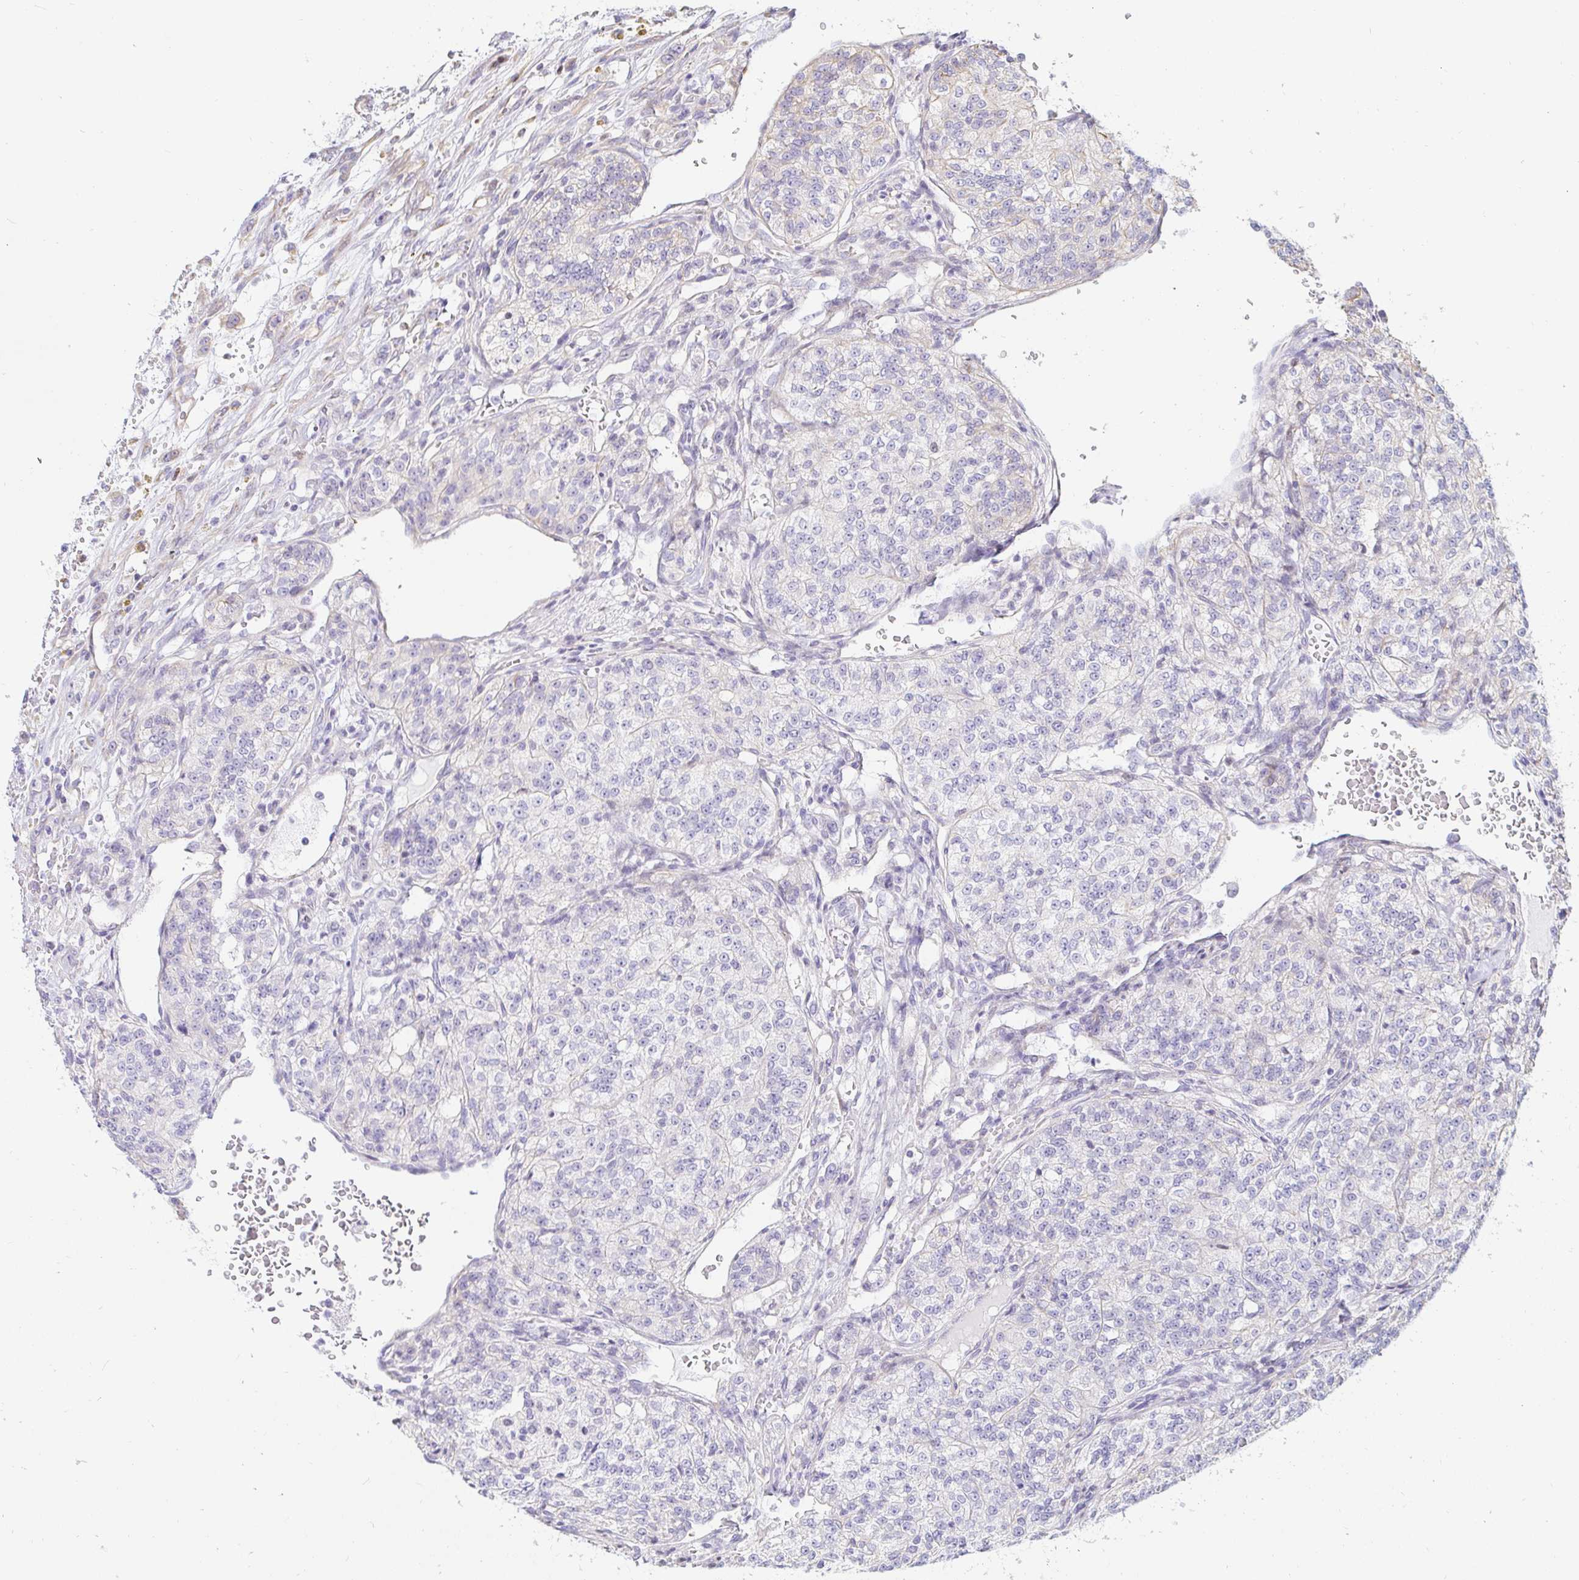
{"staining": {"intensity": "negative", "quantity": "none", "location": "none"}, "tissue": "renal cancer", "cell_type": "Tumor cells", "image_type": "cancer", "snomed": [{"axis": "morphology", "description": "Adenocarcinoma, NOS"}, {"axis": "topography", "description": "Kidney"}], "caption": "Immunohistochemical staining of renal adenocarcinoma displays no significant expression in tumor cells. The staining was performed using DAB to visualize the protein expression in brown, while the nuclei were stained in blue with hematoxylin (Magnification: 20x).", "gene": "CAPSL", "patient": {"sex": "female", "age": 63}}